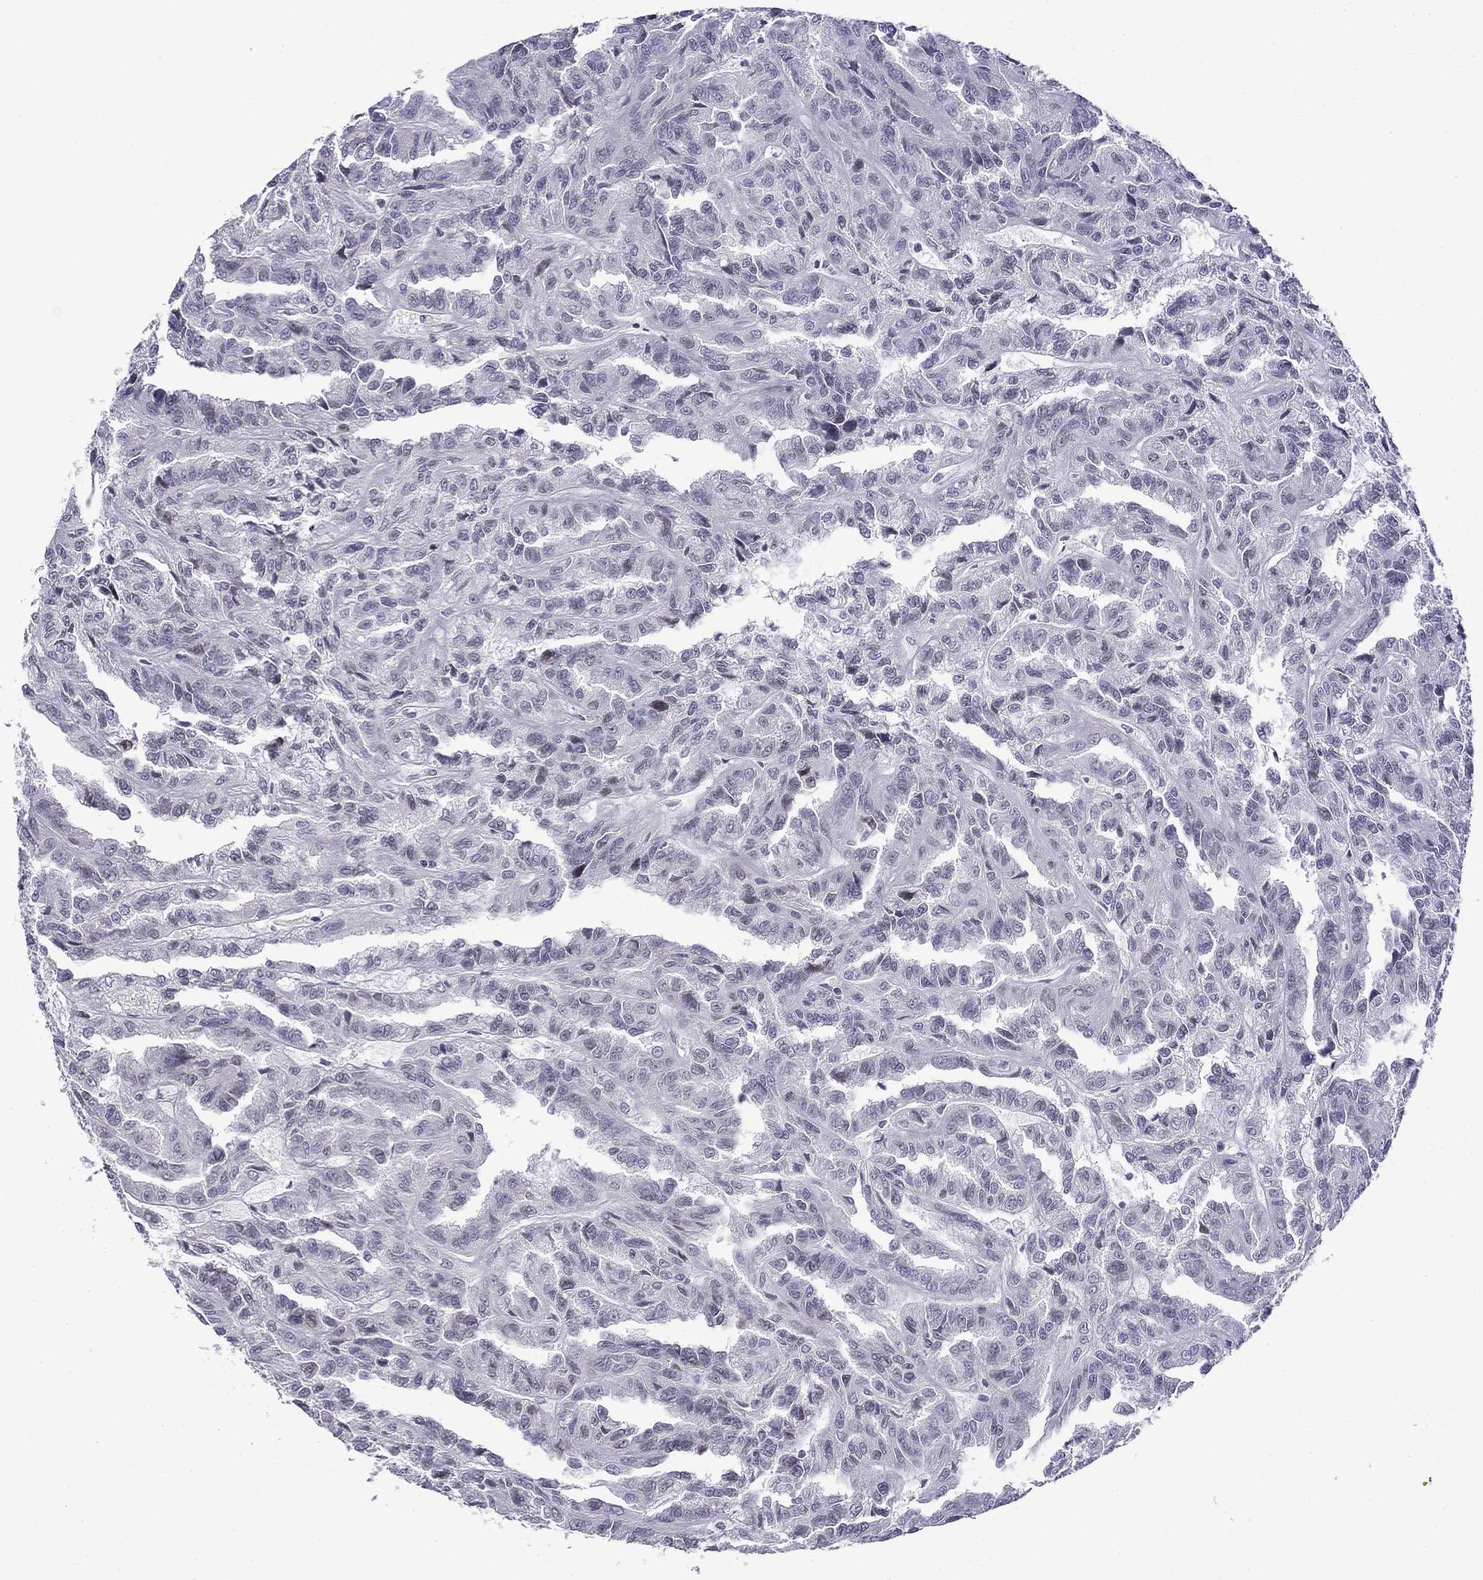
{"staining": {"intensity": "negative", "quantity": "none", "location": "none"}, "tissue": "renal cancer", "cell_type": "Tumor cells", "image_type": "cancer", "snomed": [{"axis": "morphology", "description": "Adenocarcinoma, NOS"}, {"axis": "topography", "description": "Kidney"}], "caption": "Renal adenocarcinoma stained for a protein using immunohistochemistry (IHC) demonstrates no staining tumor cells.", "gene": "PRR18", "patient": {"sex": "male", "age": 79}}